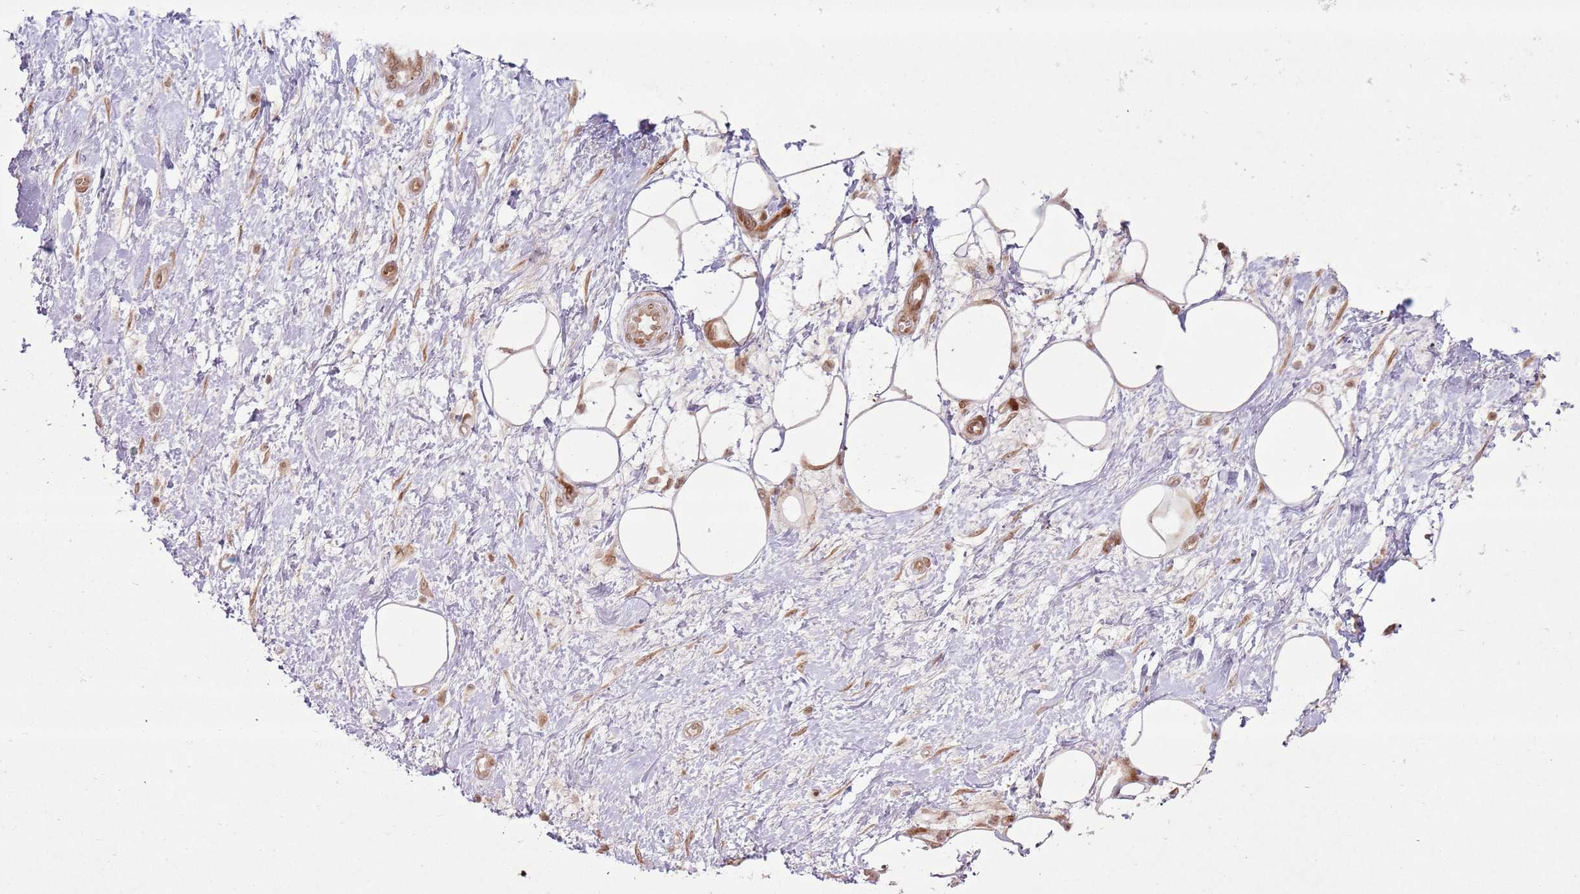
{"staining": {"intensity": "moderate", "quantity": ">75%", "location": "nuclear"}, "tissue": "adipose tissue", "cell_type": "Adipocytes", "image_type": "normal", "snomed": [{"axis": "morphology", "description": "Normal tissue, NOS"}, {"axis": "morphology", "description": "Adenocarcinoma, NOS"}, {"axis": "topography", "description": "Pancreas"}, {"axis": "topography", "description": "Peripheral nerve tissue"}], "caption": "Protein analysis of unremarkable adipose tissue displays moderate nuclear positivity in about >75% of adipocytes.", "gene": "KLHL36", "patient": {"sex": "male", "age": 59}}